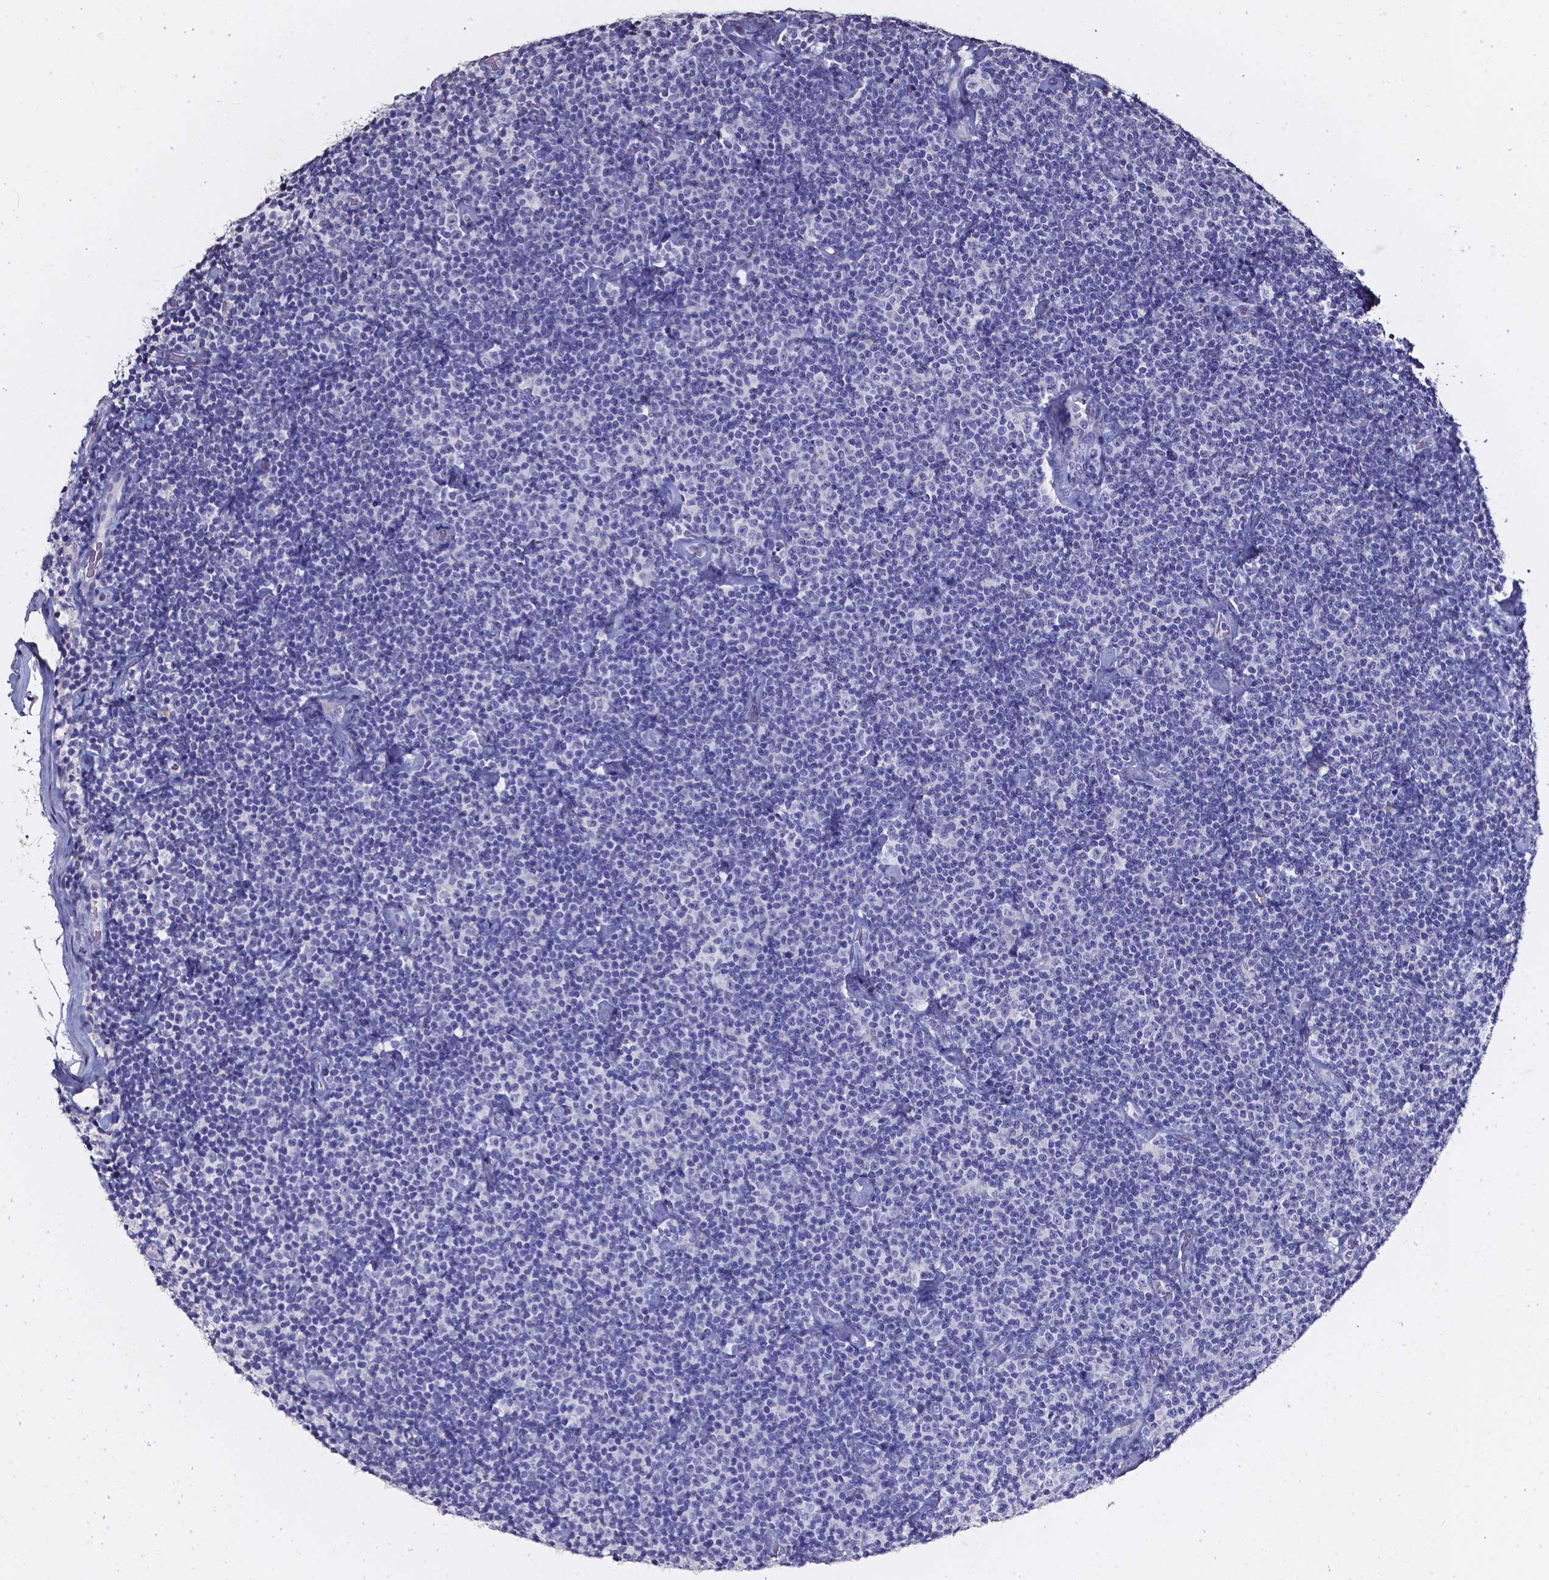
{"staining": {"intensity": "negative", "quantity": "none", "location": "none"}, "tissue": "lymphoma", "cell_type": "Tumor cells", "image_type": "cancer", "snomed": [{"axis": "morphology", "description": "Malignant lymphoma, non-Hodgkin's type, Low grade"}, {"axis": "topography", "description": "Lymph node"}], "caption": "DAB immunohistochemical staining of human low-grade malignant lymphoma, non-Hodgkin's type shows no significant positivity in tumor cells.", "gene": "AKR1B10", "patient": {"sex": "male", "age": 81}}